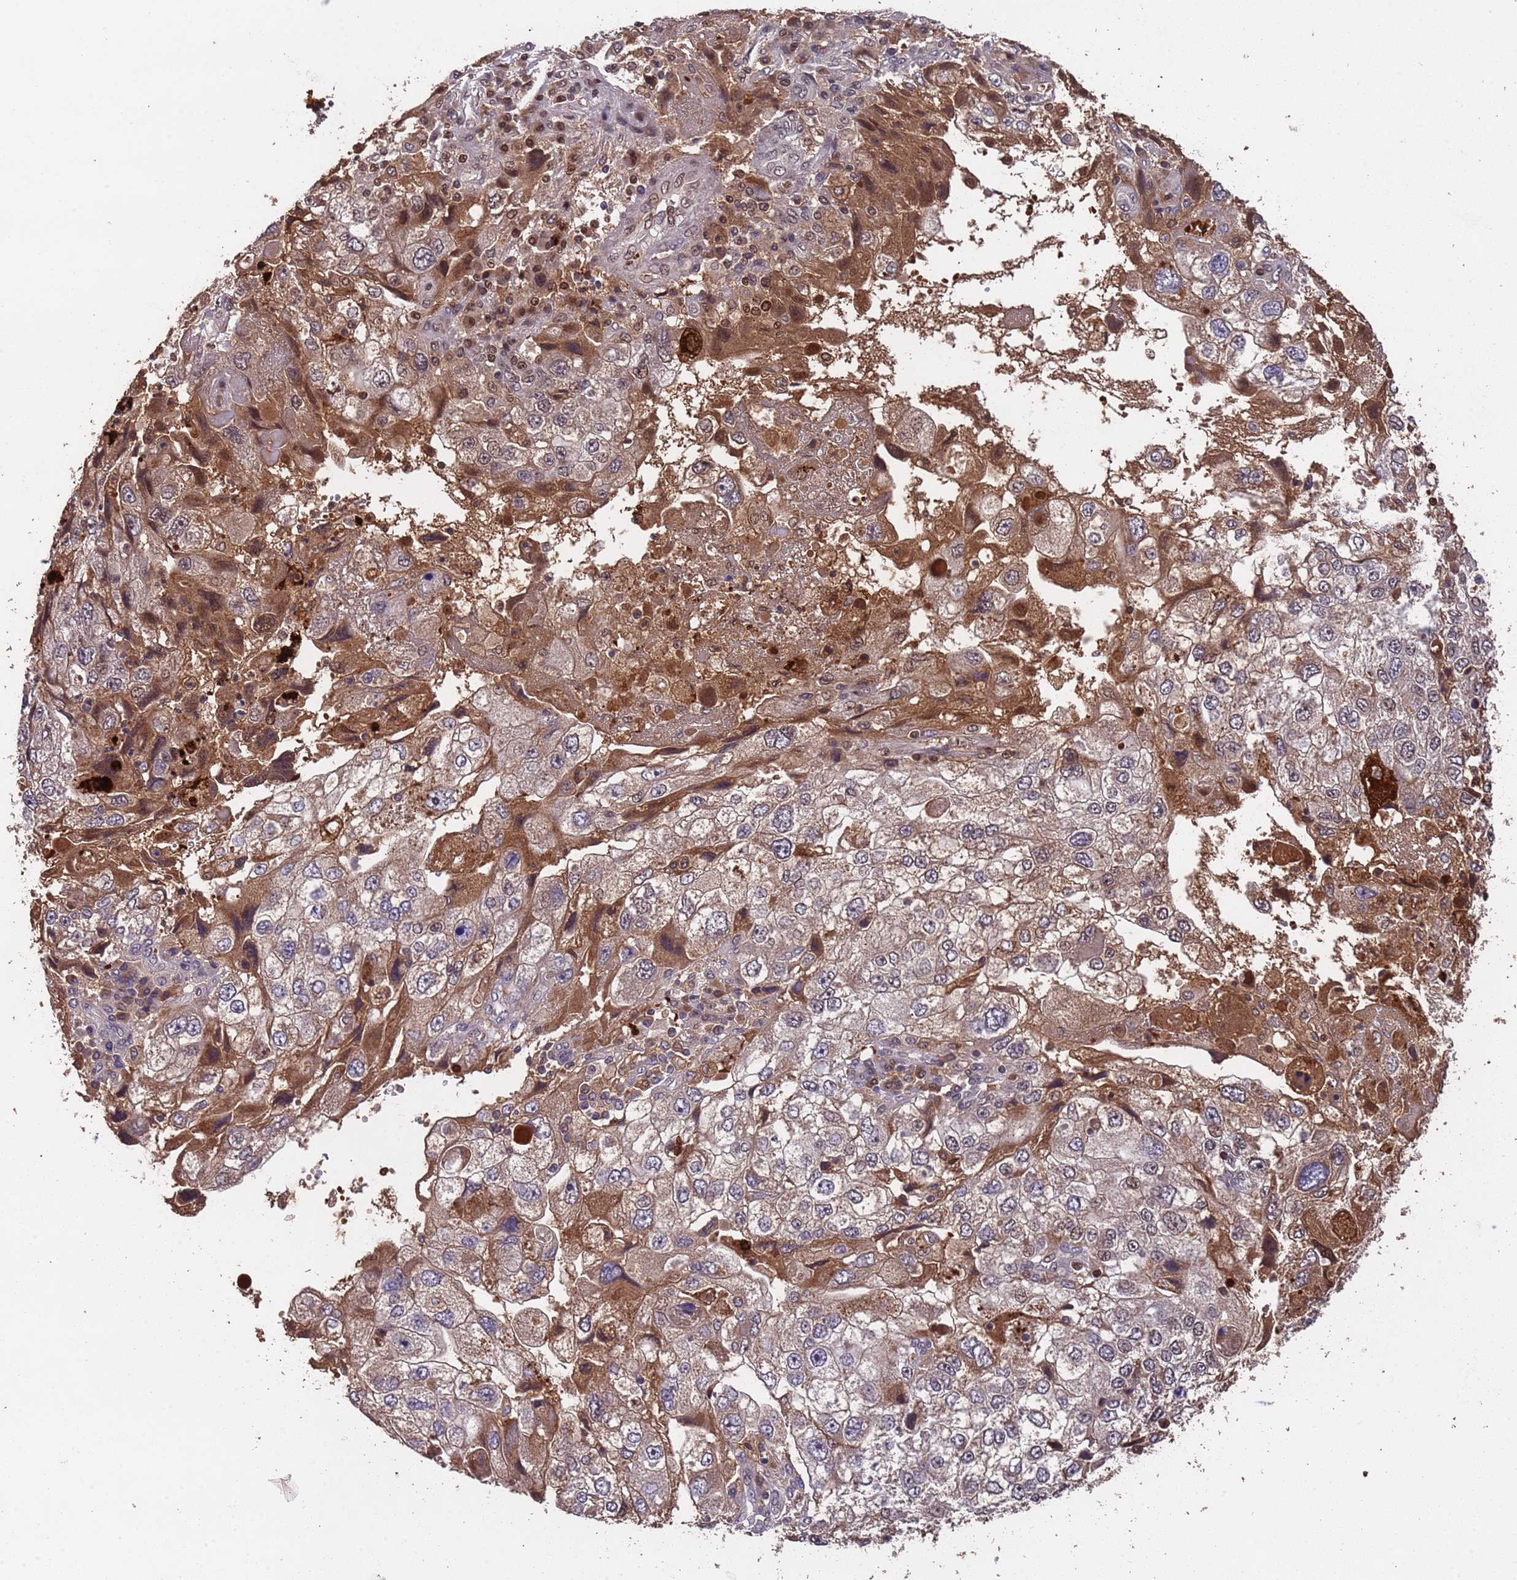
{"staining": {"intensity": "weak", "quantity": "25%-75%", "location": "cytoplasmic/membranous"}, "tissue": "endometrial cancer", "cell_type": "Tumor cells", "image_type": "cancer", "snomed": [{"axis": "morphology", "description": "Adenocarcinoma, NOS"}, {"axis": "topography", "description": "Endometrium"}], "caption": "Endometrial cancer stained for a protein (brown) exhibits weak cytoplasmic/membranous positive positivity in approximately 25%-75% of tumor cells.", "gene": "CCDC184", "patient": {"sex": "female", "age": 49}}